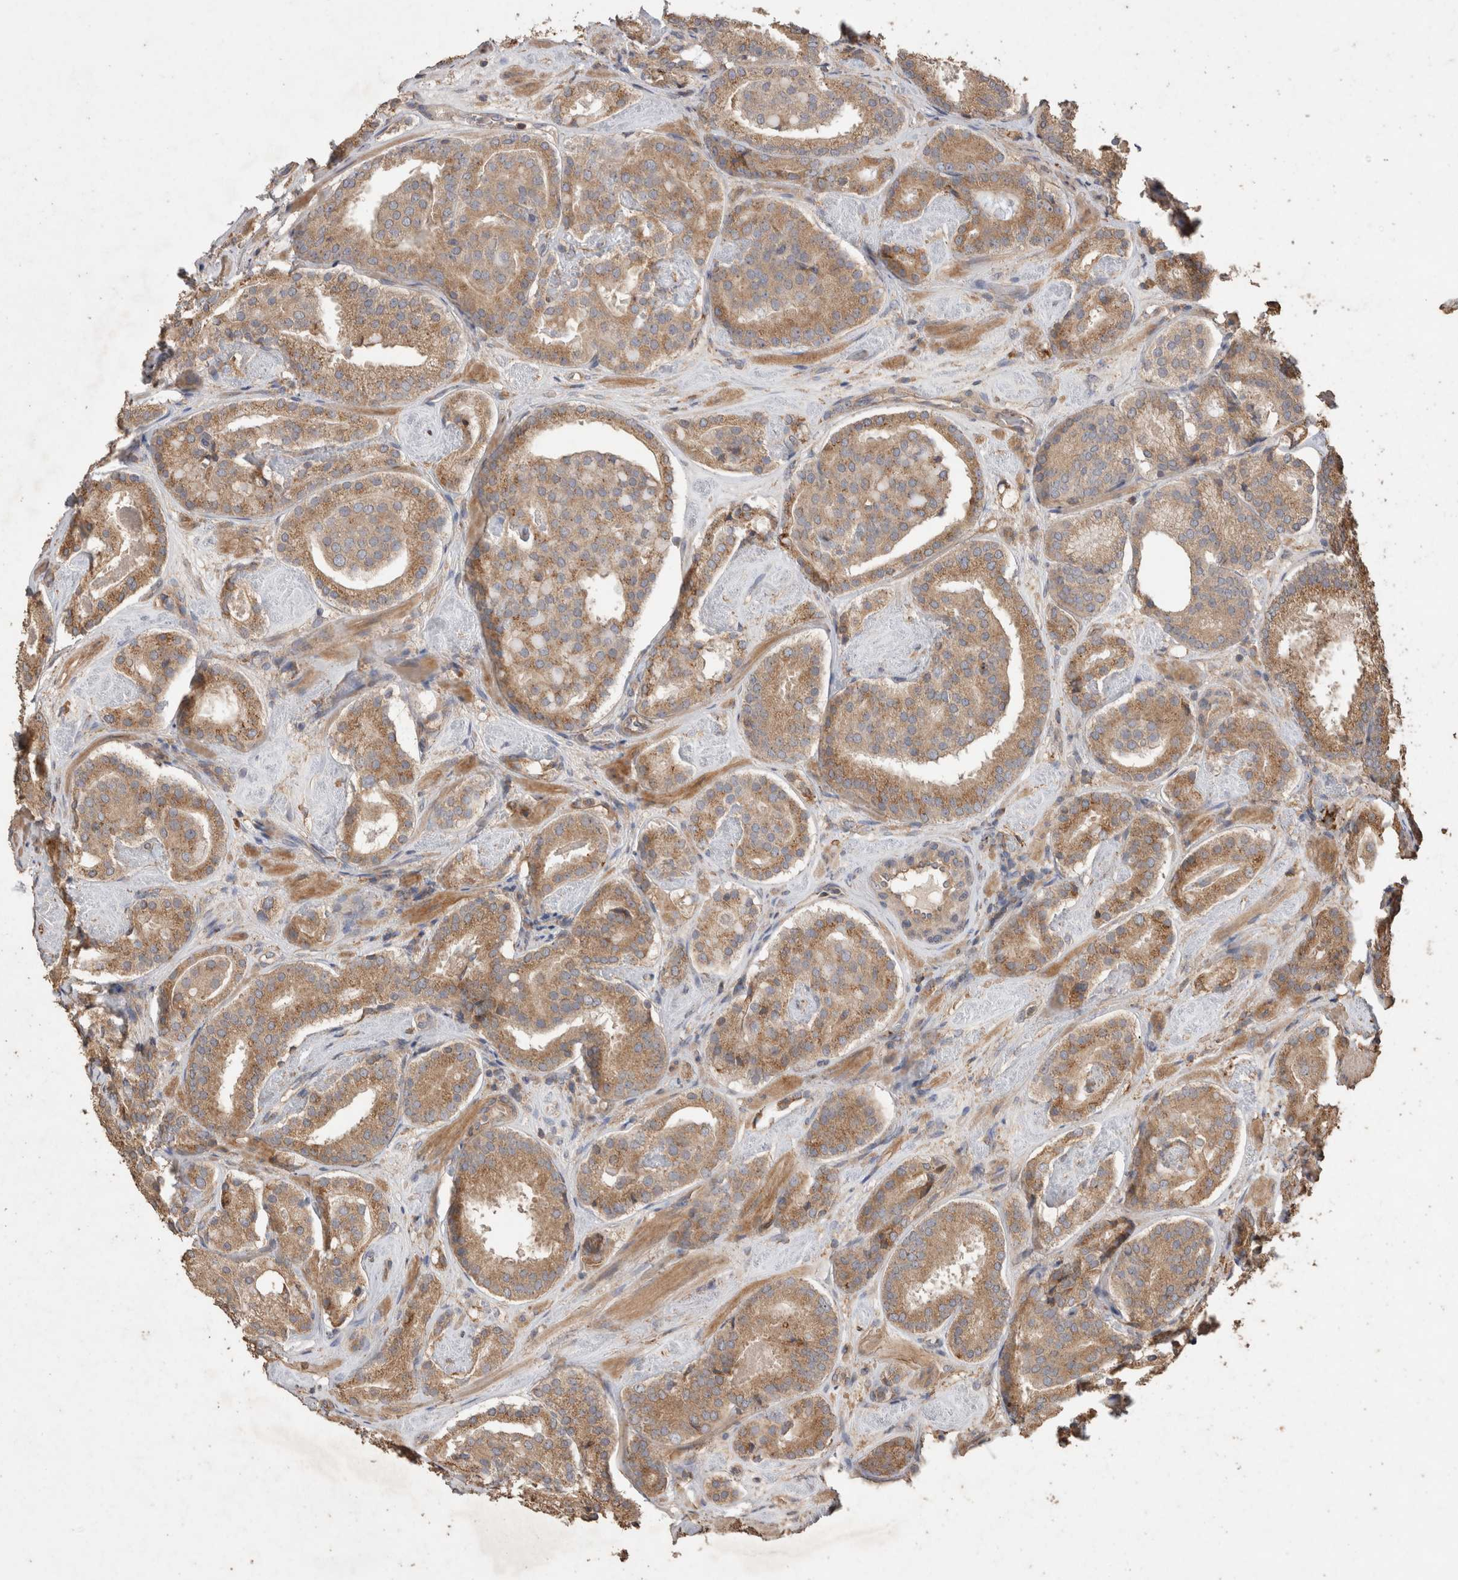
{"staining": {"intensity": "moderate", "quantity": ">75%", "location": "cytoplasmic/membranous"}, "tissue": "prostate cancer", "cell_type": "Tumor cells", "image_type": "cancer", "snomed": [{"axis": "morphology", "description": "Adenocarcinoma, Low grade"}, {"axis": "topography", "description": "Prostate"}], "caption": "Prostate cancer tissue displays moderate cytoplasmic/membranous staining in approximately >75% of tumor cells Ihc stains the protein of interest in brown and the nuclei are stained blue.", "gene": "SNX31", "patient": {"sex": "male", "age": 69}}